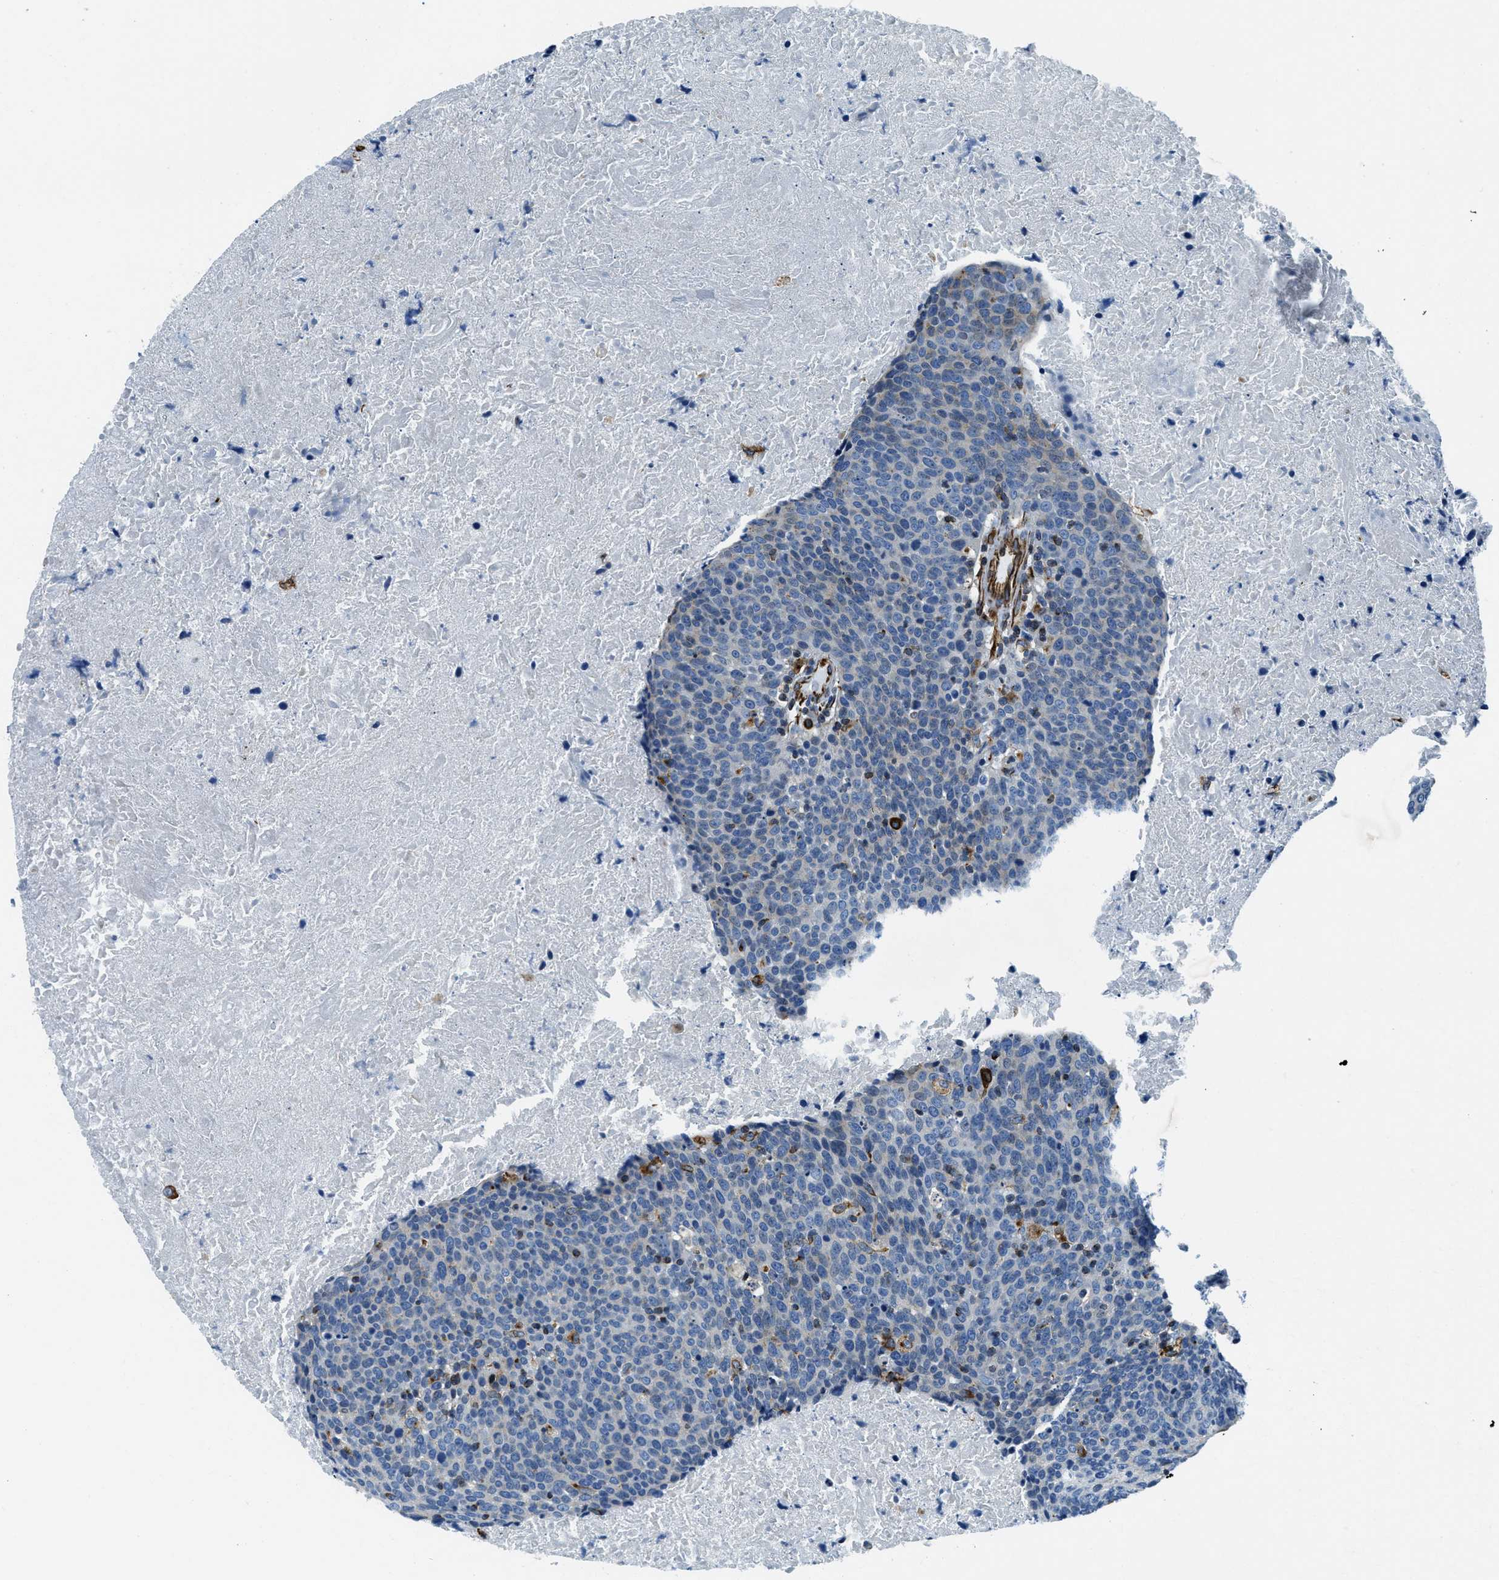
{"staining": {"intensity": "negative", "quantity": "none", "location": "none"}, "tissue": "head and neck cancer", "cell_type": "Tumor cells", "image_type": "cancer", "snomed": [{"axis": "morphology", "description": "Squamous cell carcinoma, NOS"}, {"axis": "morphology", "description": "Squamous cell carcinoma, metastatic, NOS"}, {"axis": "topography", "description": "Lymph node"}, {"axis": "topography", "description": "Head-Neck"}], "caption": "Immunohistochemistry (IHC) image of neoplastic tissue: human head and neck cancer stained with DAB (3,3'-diaminobenzidine) demonstrates no significant protein expression in tumor cells.", "gene": "GNS", "patient": {"sex": "male", "age": 62}}